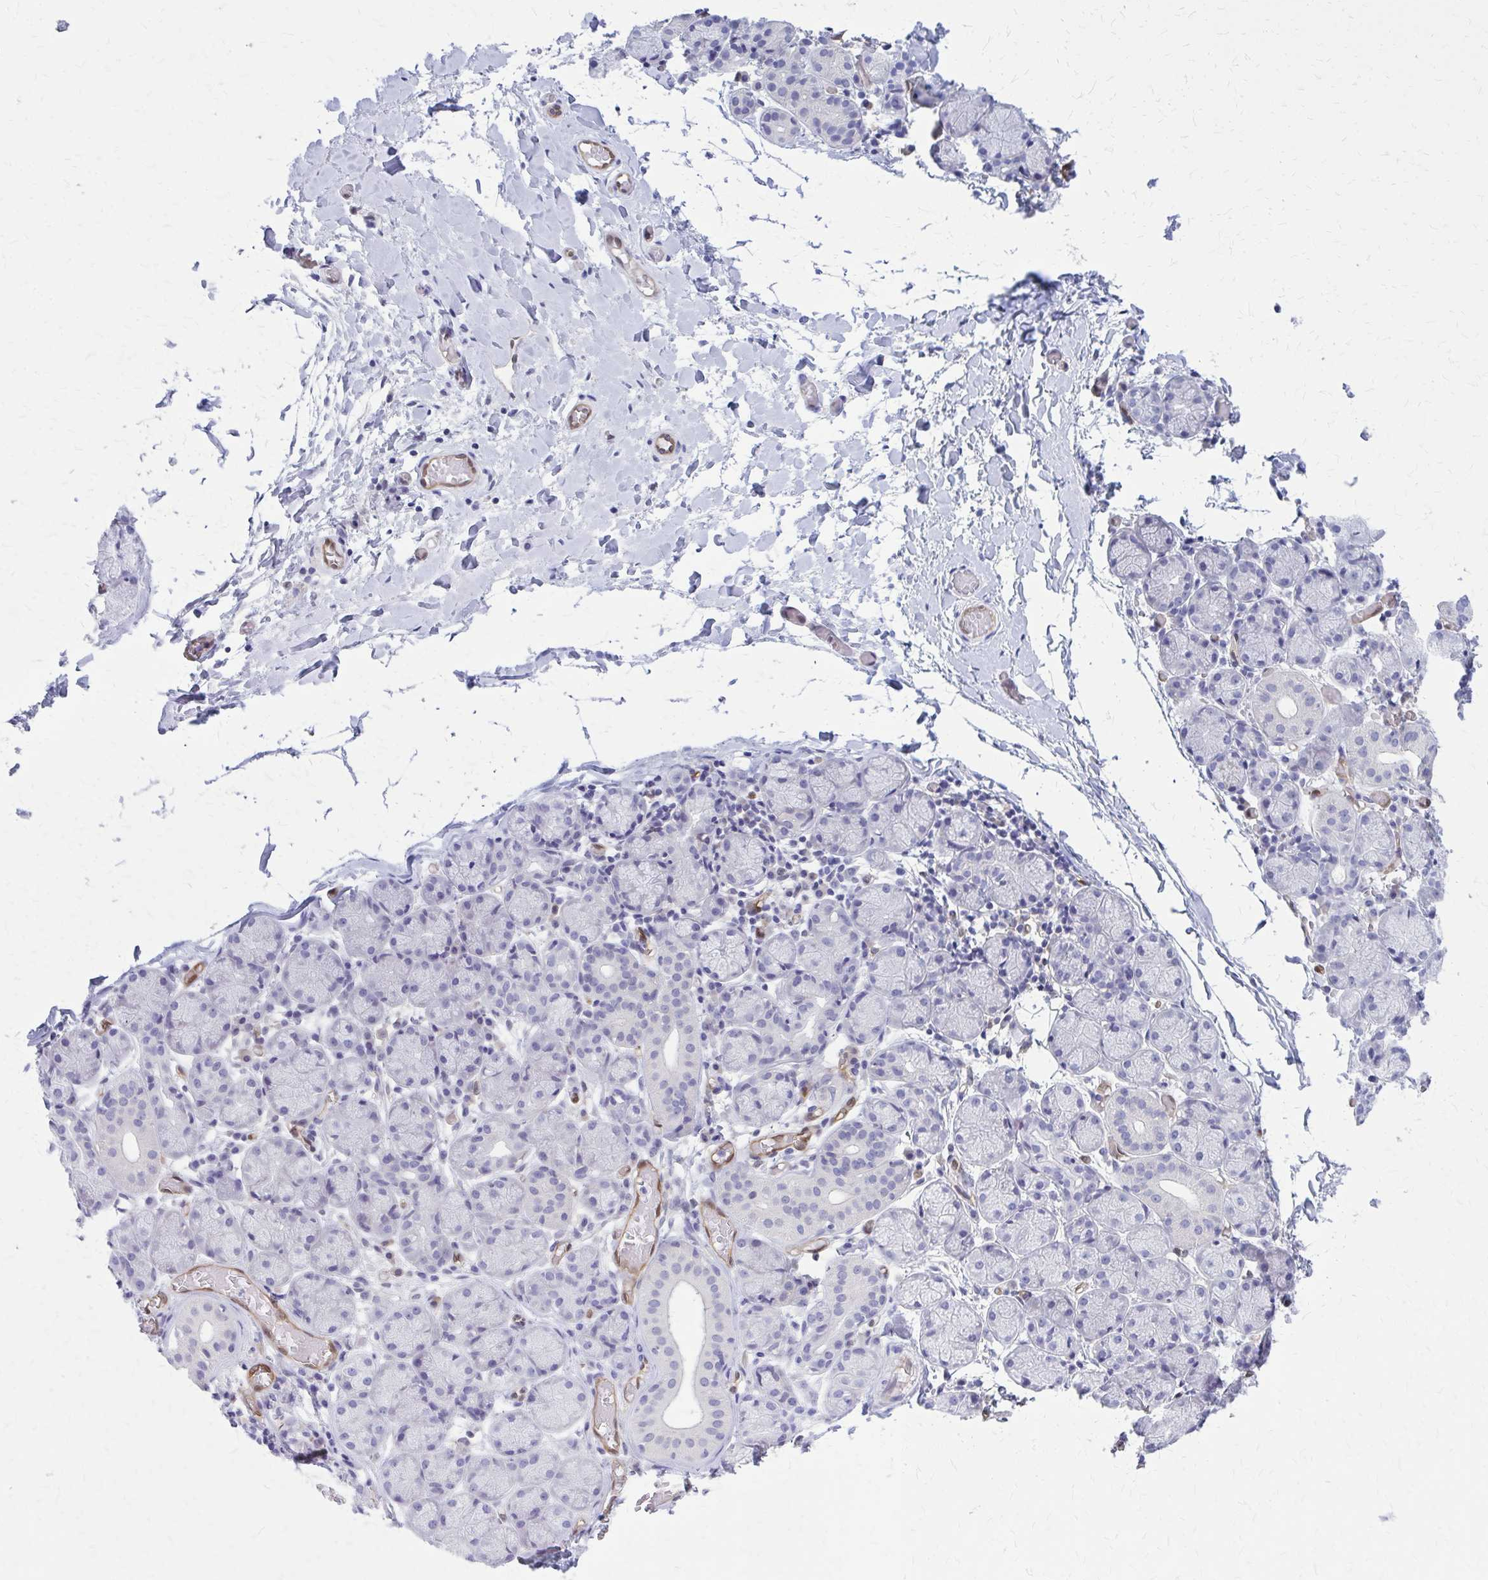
{"staining": {"intensity": "negative", "quantity": "none", "location": "none"}, "tissue": "salivary gland", "cell_type": "Glandular cells", "image_type": "normal", "snomed": [{"axis": "morphology", "description": "Normal tissue, NOS"}, {"axis": "topography", "description": "Salivary gland"}], "caption": "DAB immunohistochemical staining of benign human salivary gland displays no significant expression in glandular cells.", "gene": "CLIC2", "patient": {"sex": "female", "age": 24}}